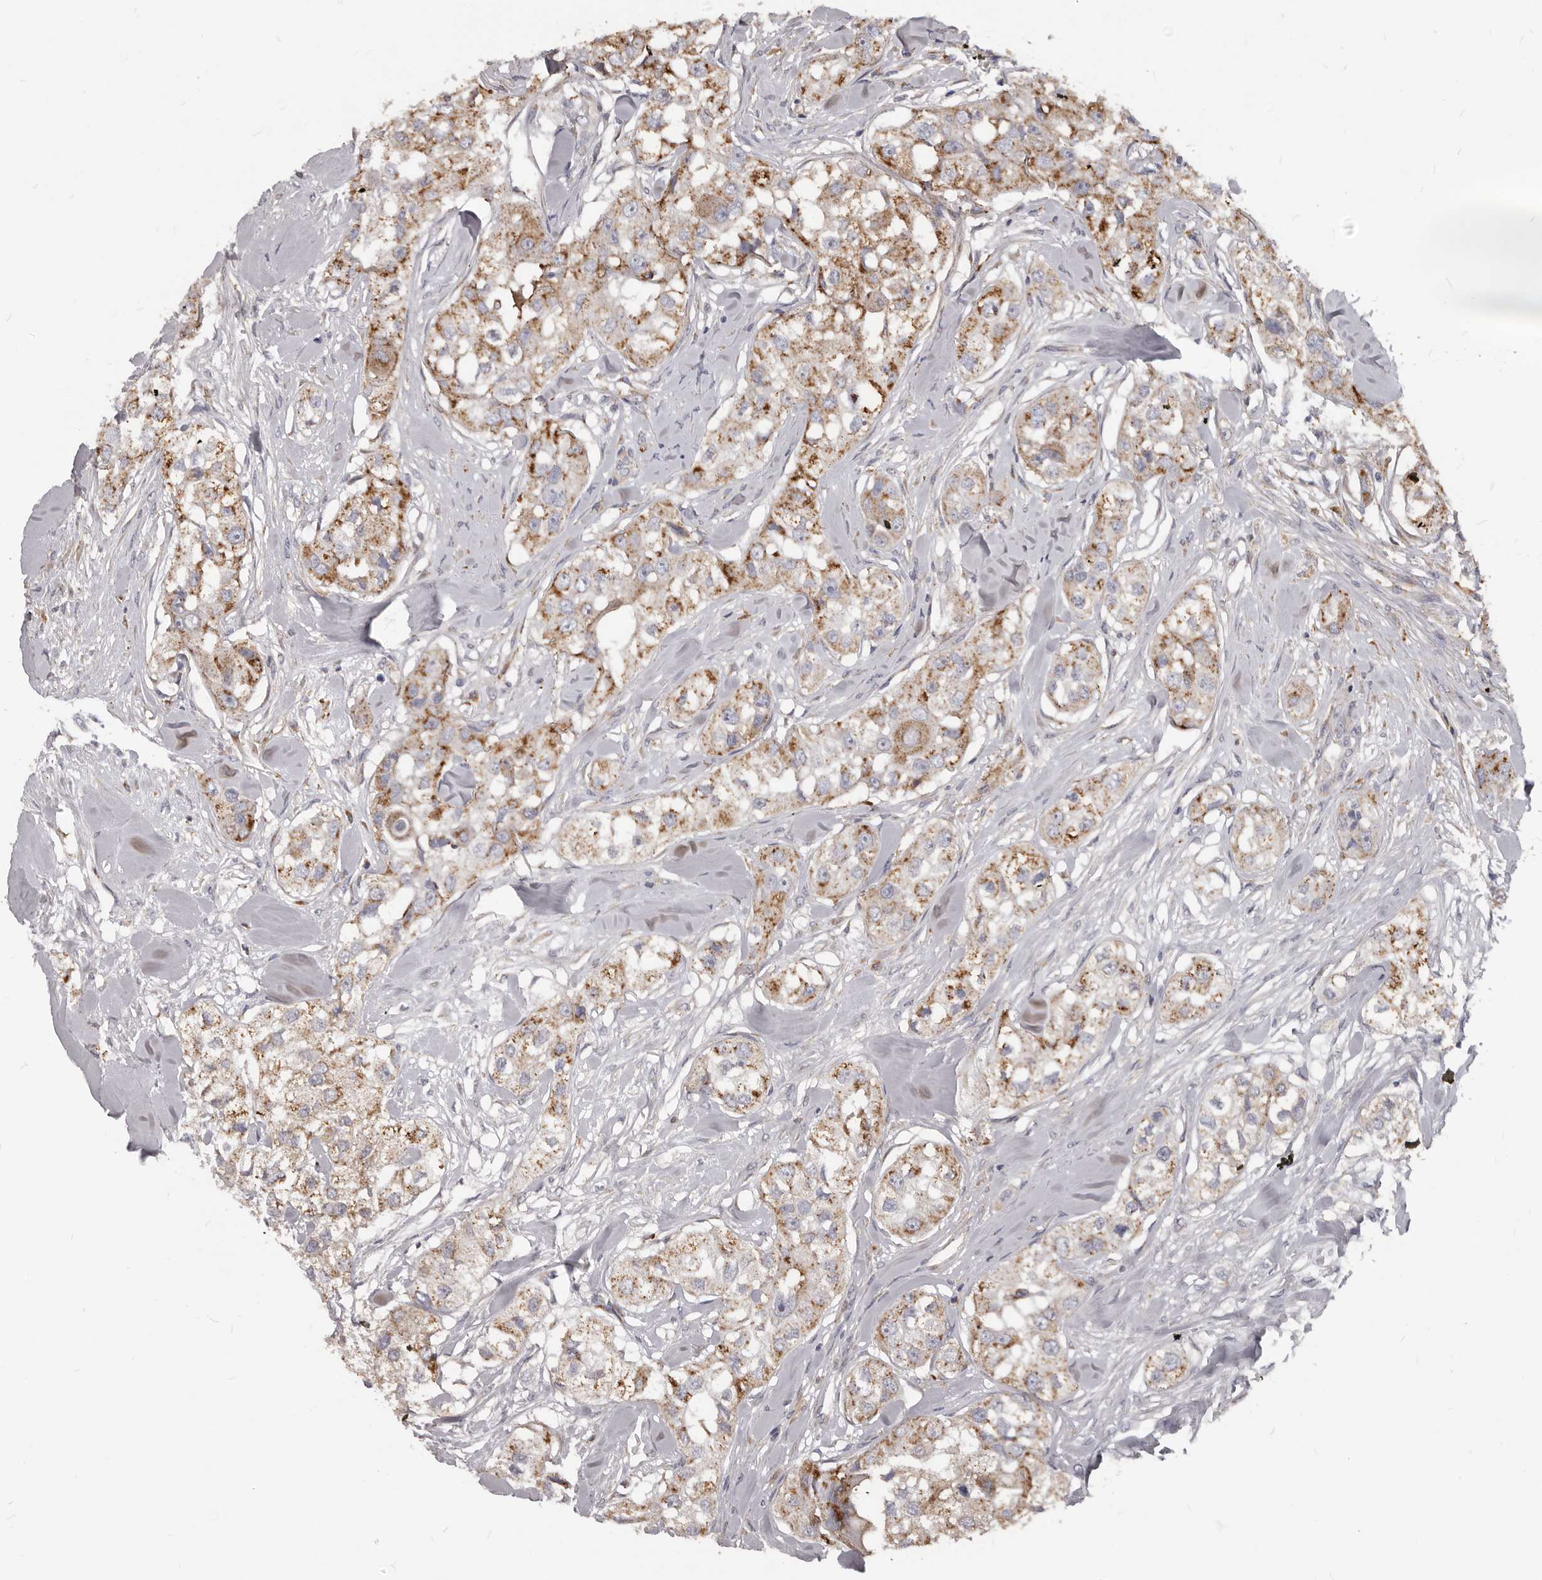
{"staining": {"intensity": "moderate", "quantity": ">75%", "location": "cytoplasmic/membranous"}, "tissue": "head and neck cancer", "cell_type": "Tumor cells", "image_type": "cancer", "snomed": [{"axis": "morphology", "description": "Normal tissue, NOS"}, {"axis": "morphology", "description": "Squamous cell carcinoma, NOS"}, {"axis": "topography", "description": "Skeletal muscle"}, {"axis": "topography", "description": "Head-Neck"}], "caption": "Head and neck cancer (squamous cell carcinoma) stained with DAB immunohistochemistry (IHC) displays medium levels of moderate cytoplasmic/membranous staining in approximately >75% of tumor cells.", "gene": "PI4K2A", "patient": {"sex": "male", "age": 51}}